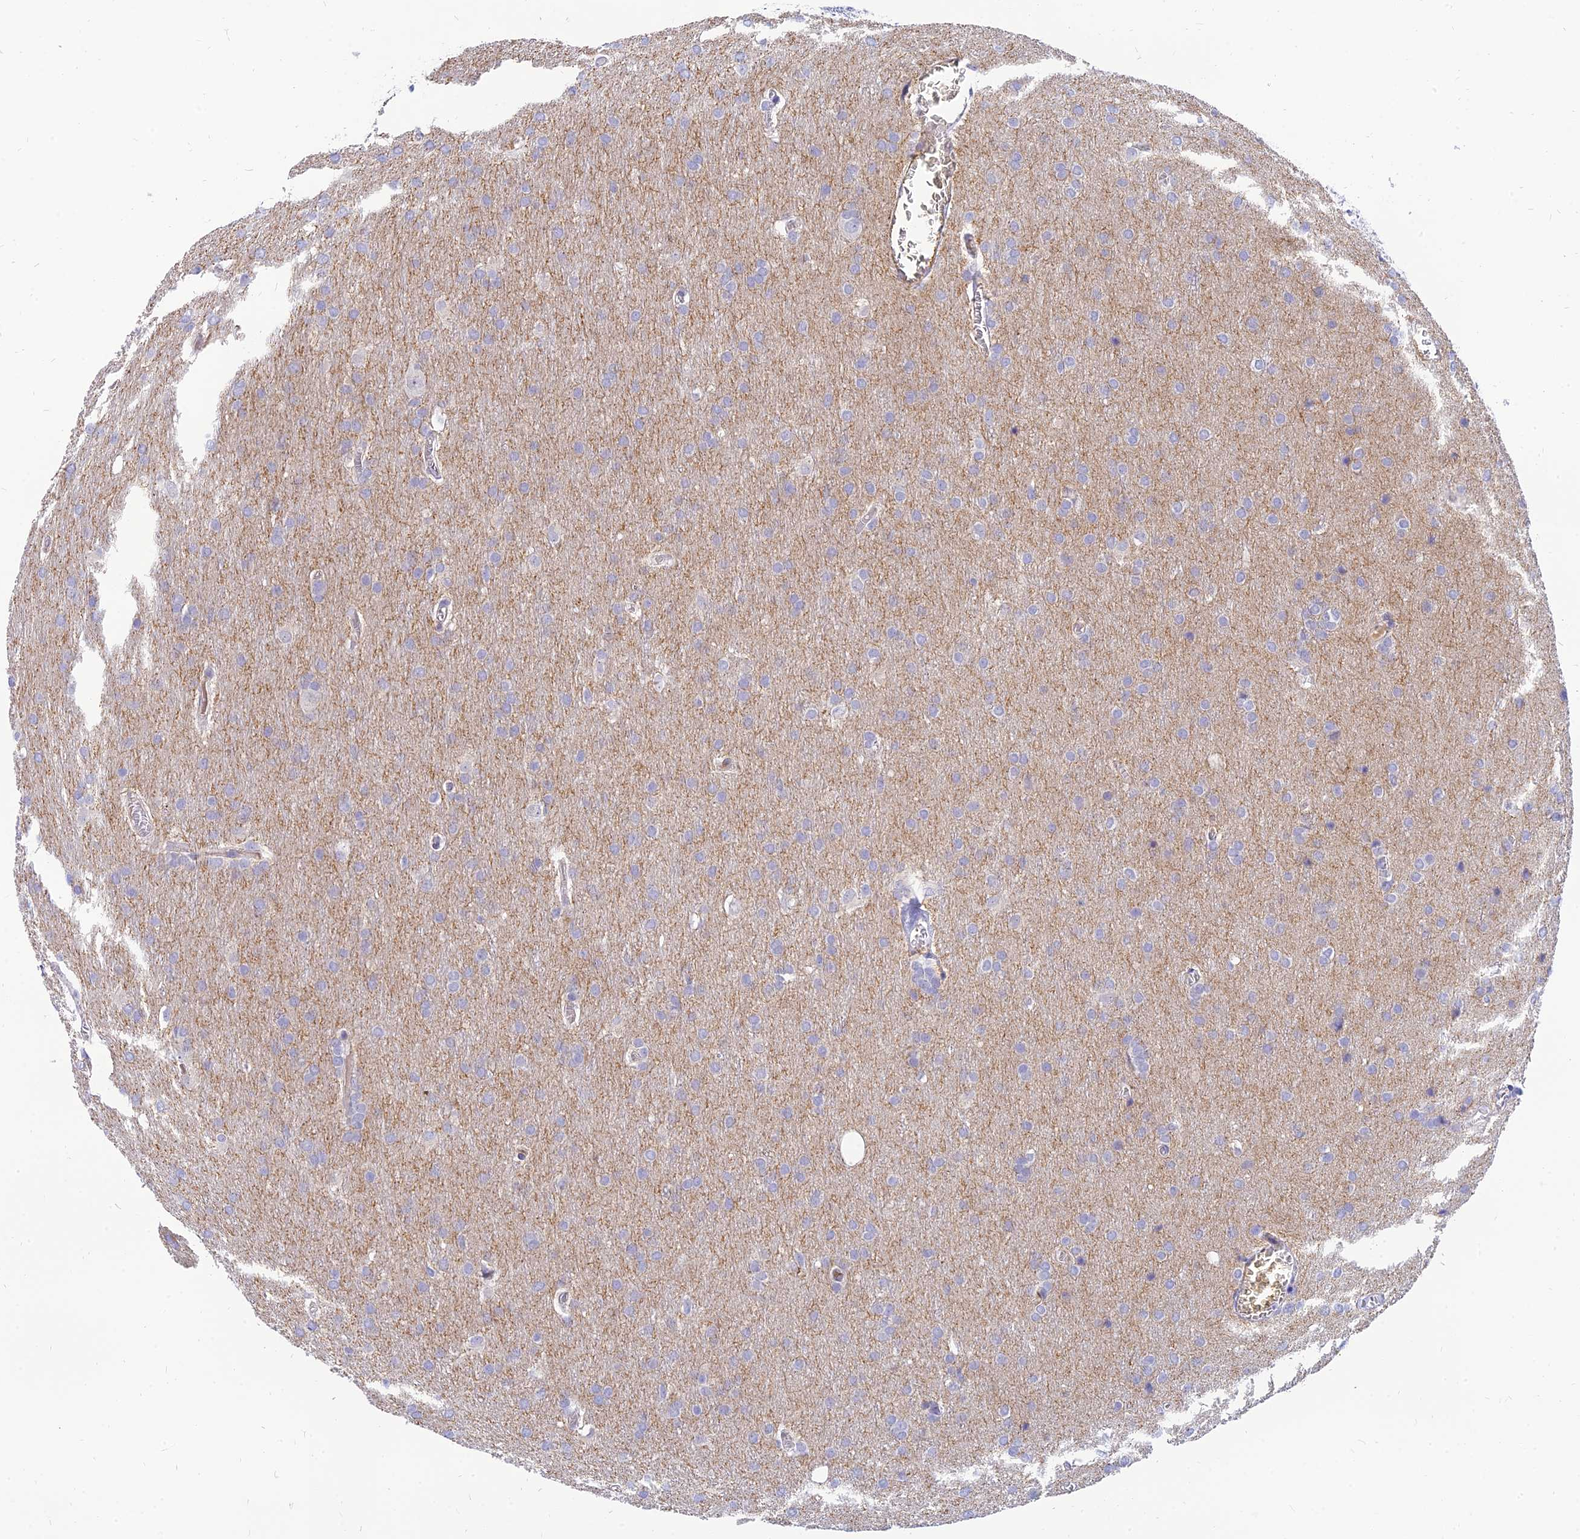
{"staining": {"intensity": "negative", "quantity": "none", "location": "none"}, "tissue": "glioma", "cell_type": "Tumor cells", "image_type": "cancer", "snomed": [{"axis": "morphology", "description": "Glioma, malignant, Low grade"}, {"axis": "topography", "description": "Brain"}], "caption": "Immunohistochemical staining of human glioma demonstrates no significant expression in tumor cells.", "gene": "TMEM161B", "patient": {"sex": "female", "age": 32}}